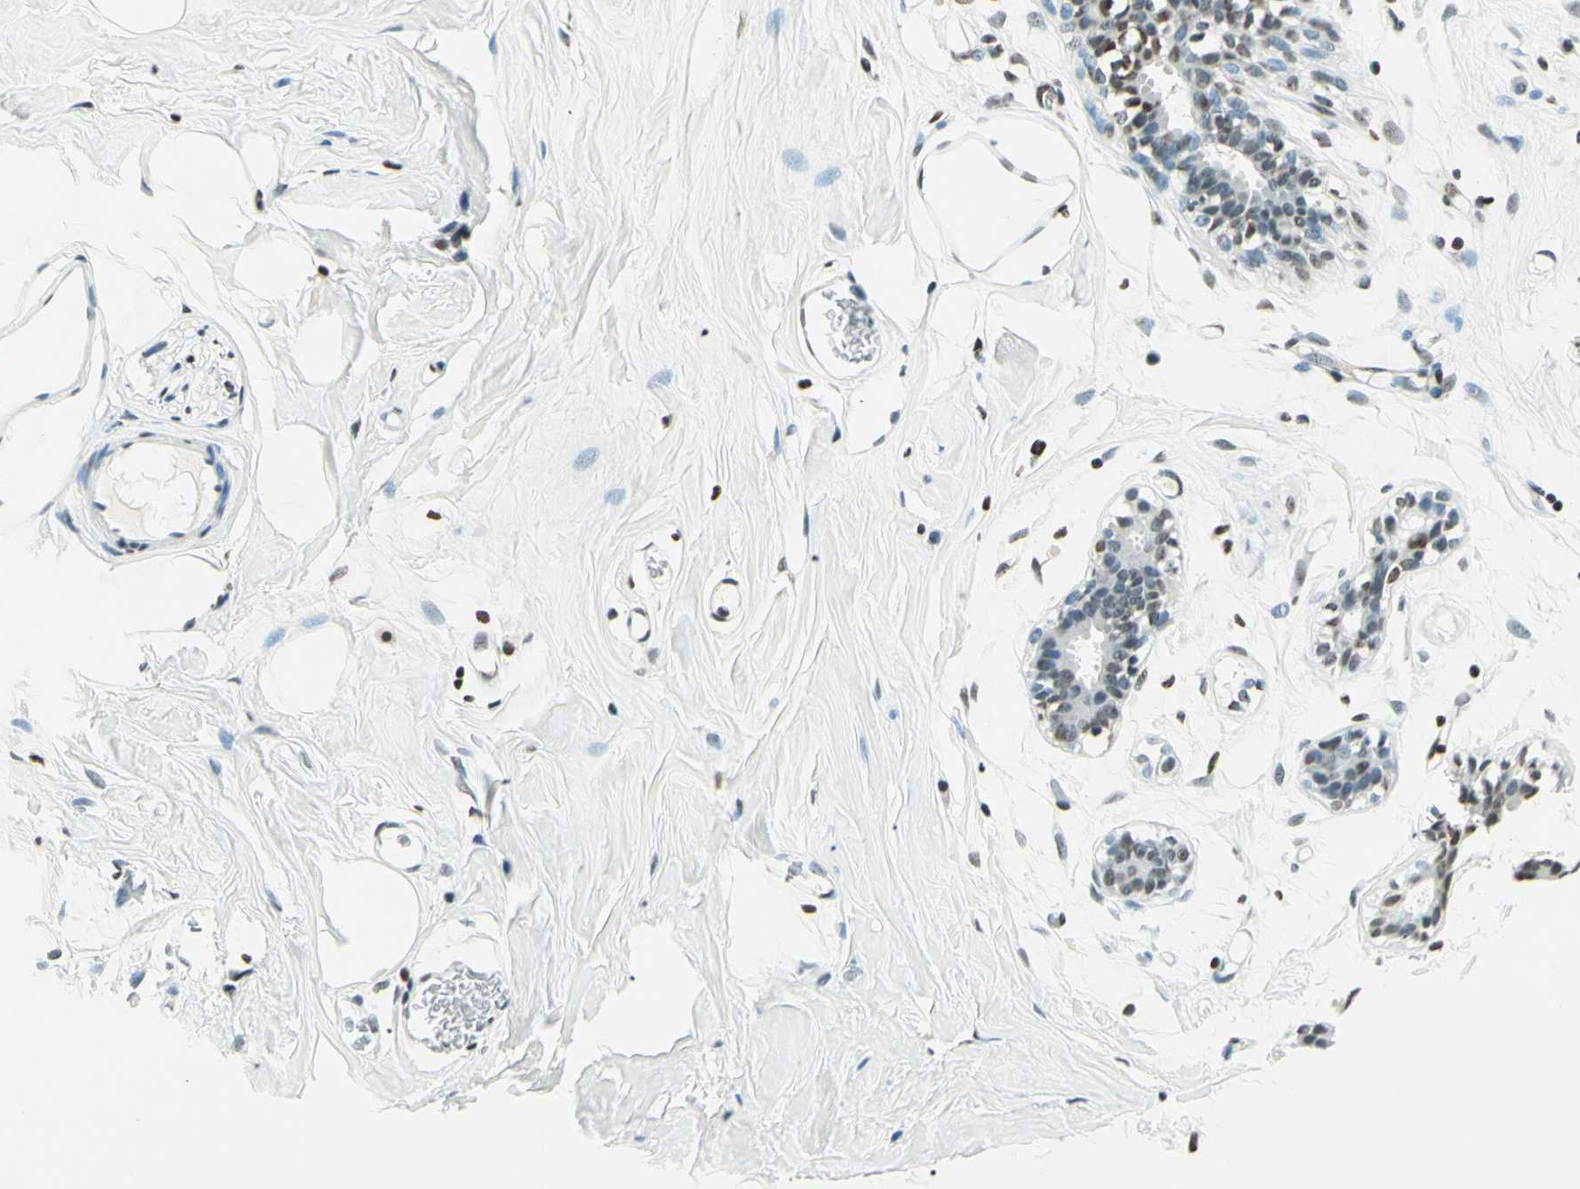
{"staining": {"intensity": "moderate", "quantity": ">75%", "location": "nuclear"}, "tissue": "adipose tissue", "cell_type": "Adipocytes", "image_type": "normal", "snomed": [{"axis": "morphology", "description": "Normal tissue, NOS"}, {"axis": "topography", "description": "Breast"}, {"axis": "topography", "description": "Adipose tissue"}], "caption": "A brown stain shows moderate nuclear expression of a protein in adipocytes of unremarkable human adipose tissue.", "gene": "MSH2", "patient": {"sex": "female", "age": 25}}